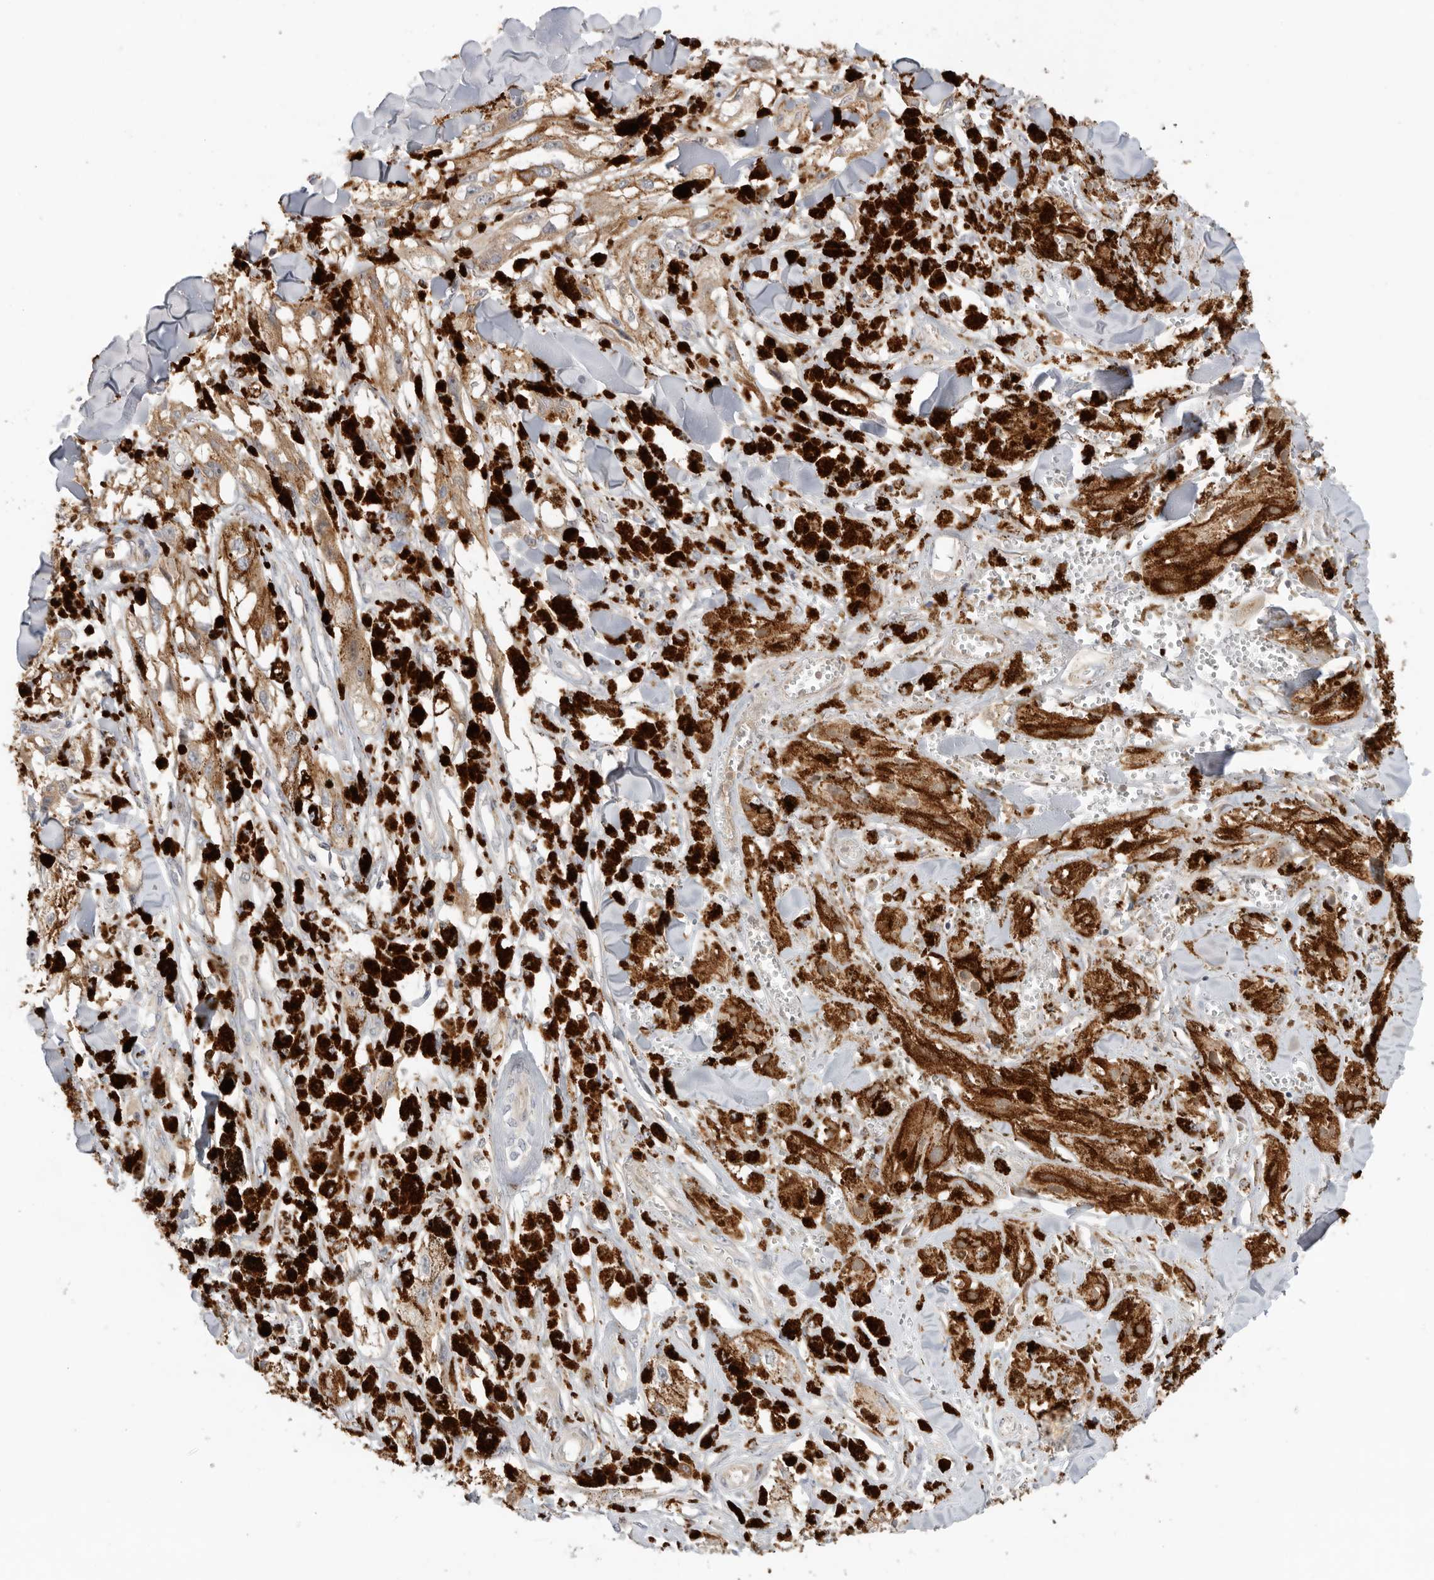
{"staining": {"intensity": "weak", "quantity": ">75%", "location": "cytoplasmic/membranous"}, "tissue": "melanoma", "cell_type": "Tumor cells", "image_type": "cancer", "snomed": [{"axis": "morphology", "description": "Malignant melanoma, NOS"}, {"axis": "topography", "description": "Skin"}], "caption": "Immunohistochemical staining of melanoma reveals low levels of weak cytoplasmic/membranous staining in about >75% of tumor cells.", "gene": "GNE", "patient": {"sex": "male", "age": 88}}